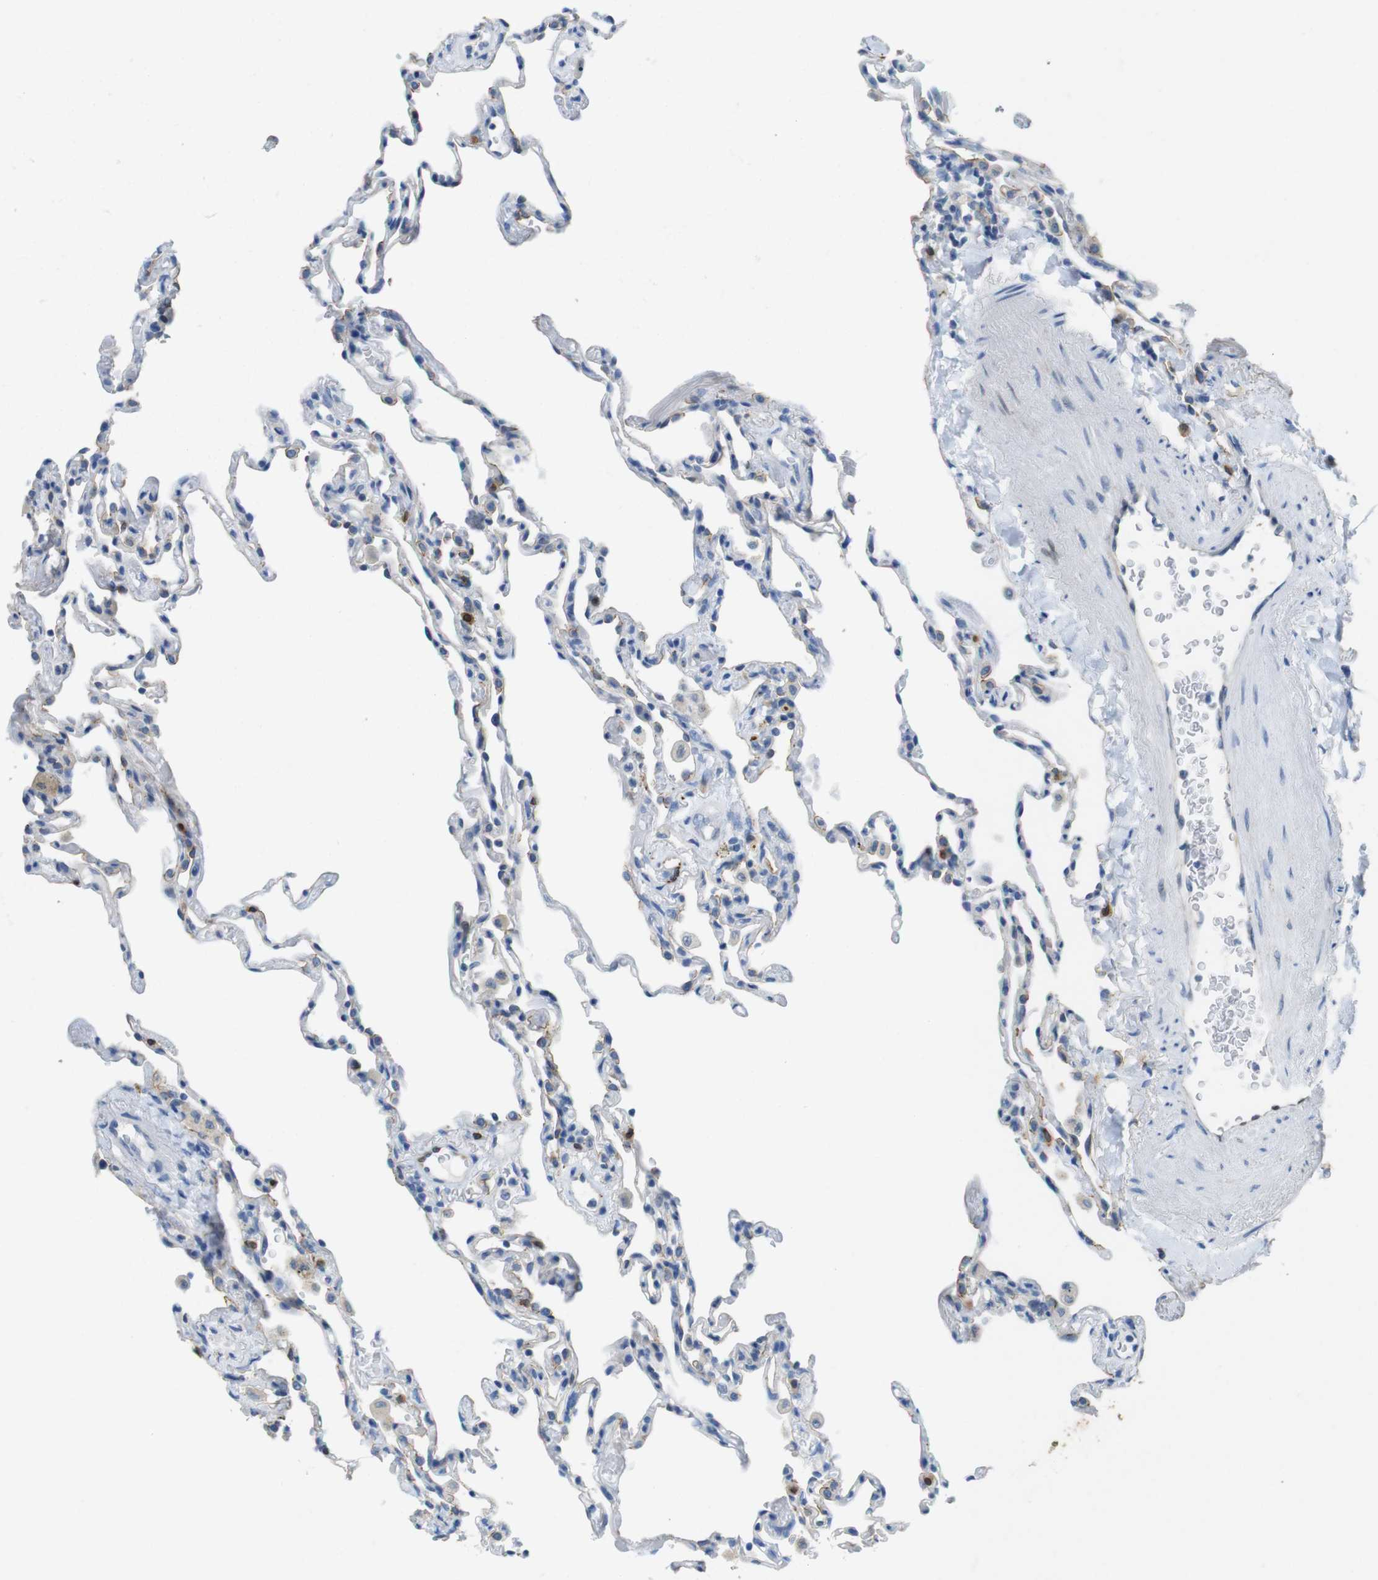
{"staining": {"intensity": "negative", "quantity": "none", "location": "none"}, "tissue": "lung", "cell_type": "Alveolar cells", "image_type": "normal", "snomed": [{"axis": "morphology", "description": "Normal tissue, NOS"}, {"axis": "topography", "description": "Lung"}], "caption": "IHC histopathology image of normal lung: human lung stained with DAB reveals no significant protein positivity in alveolar cells. Nuclei are stained in blue.", "gene": "TJP3", "patient": {"sex": "male", "age": 59}}